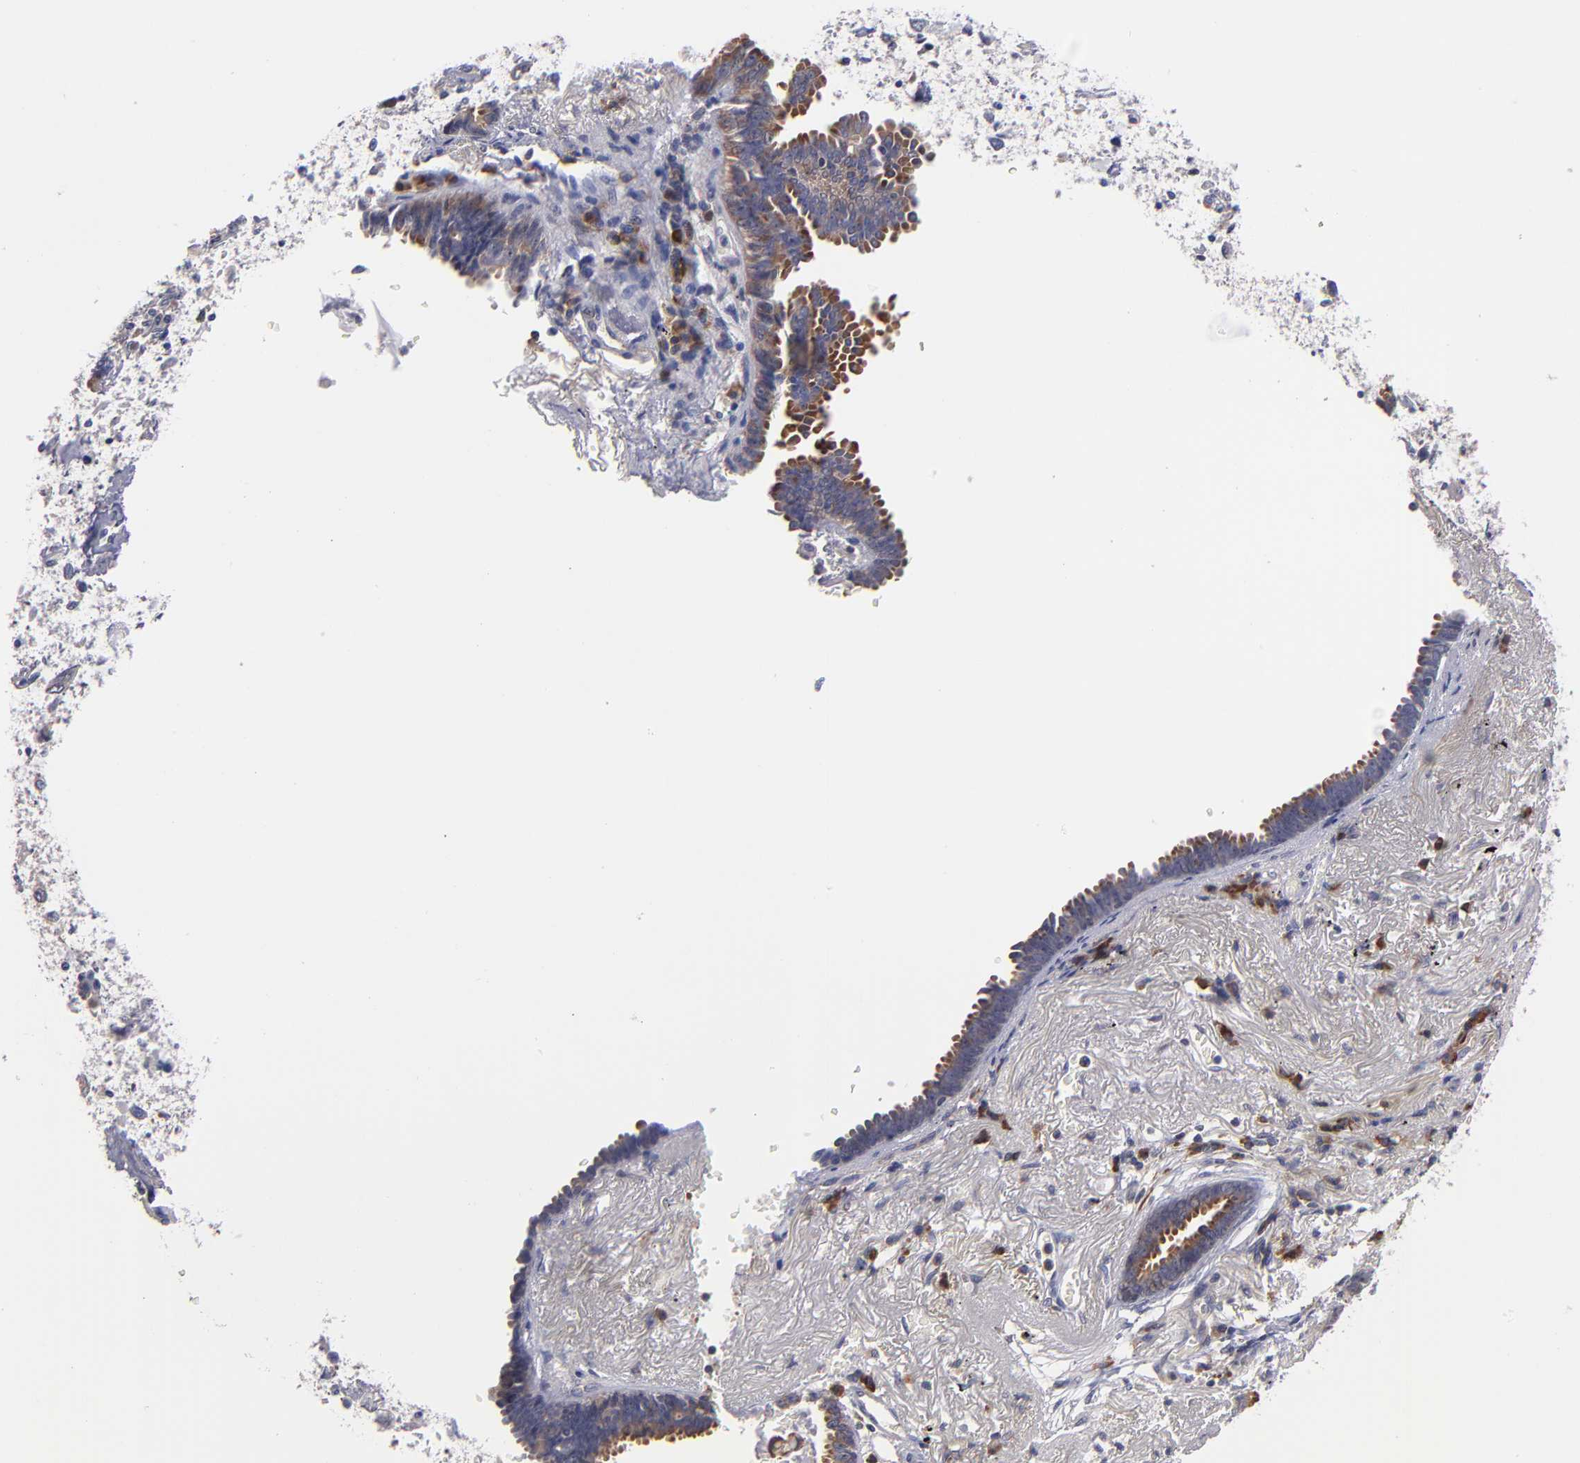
{"staining": {"intensity": "weak", "quantity": ">75%", "location": "cytoplasmic/membranous"}, "tissue": "lung cancer", "cell_type": "Tumor cells", "image_type": "cancer", "snomed": [{"axis": "morphology", "description": "Adenocarcinoma, NOS"}, {"axis": "topography", "description": "Lung"}], "caption": "The photomicrograph reveals staining of lung cancer, revealing weak cytoplasmic/membranous protein expression (brown color) within tumor cells.", "gene": "EIF3L", "patient": {"sex": "female", "age": 64}}